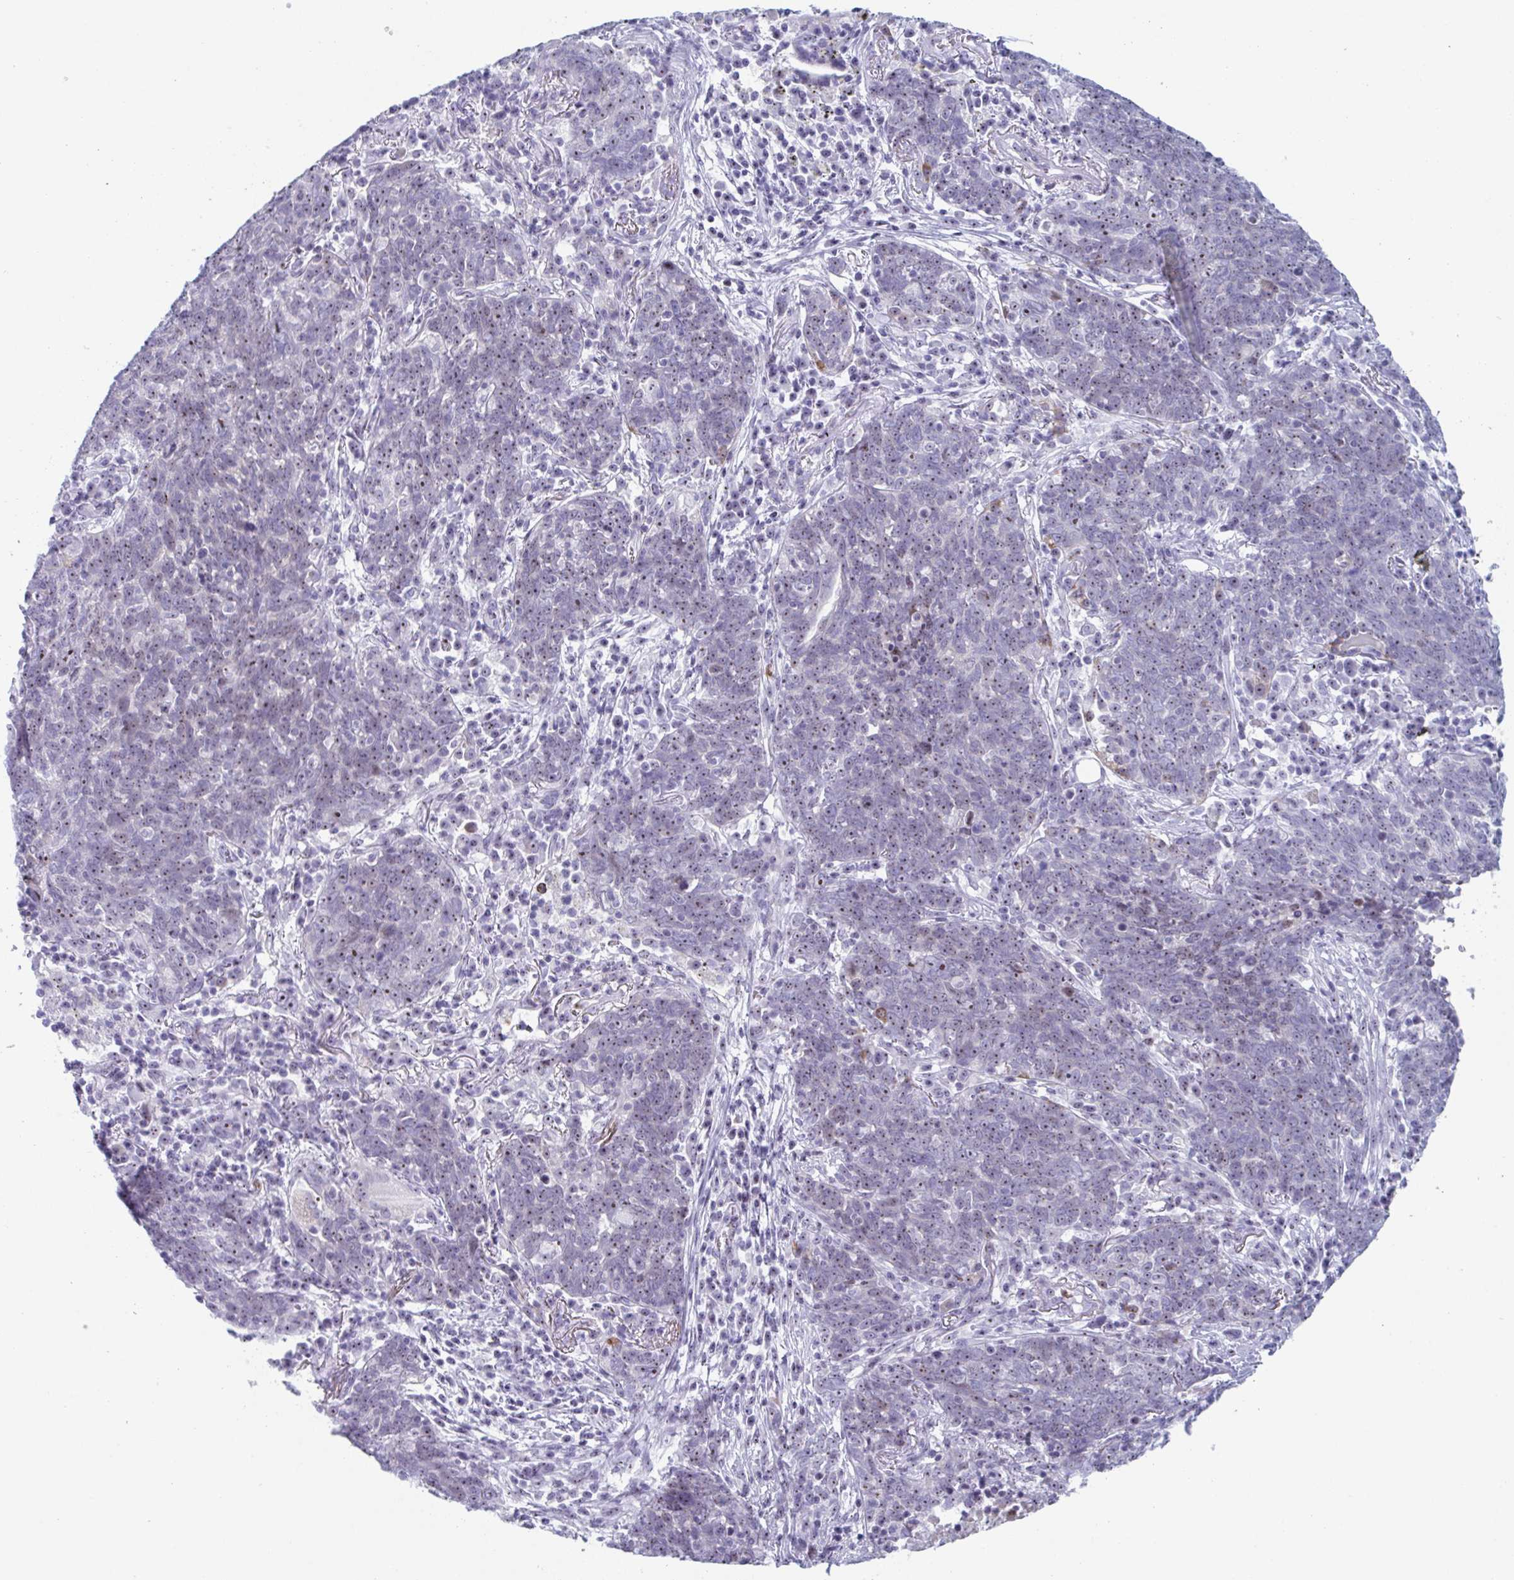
{"staining": {"intensity": "weak", "quantity": "25%-75%", "location": "nuclear"}, "tissue": "lung cancer", "cell_type": "Tumor cells", "image_type": "cancer", "snomed": [{"axis": "morphology", "description": "Squamous cell carcinoma, NOS"}, {"axis": "topography", "description": "Lung"}], "caption": "DAB immunohistochemical staining of human lung squamous cell carcinoma demonstrates weak nuclear protein positivity in about 25%-75% of tumor cells.", "gene": "CYP4F11", "patient": {"sex": "female", "age": 72}}